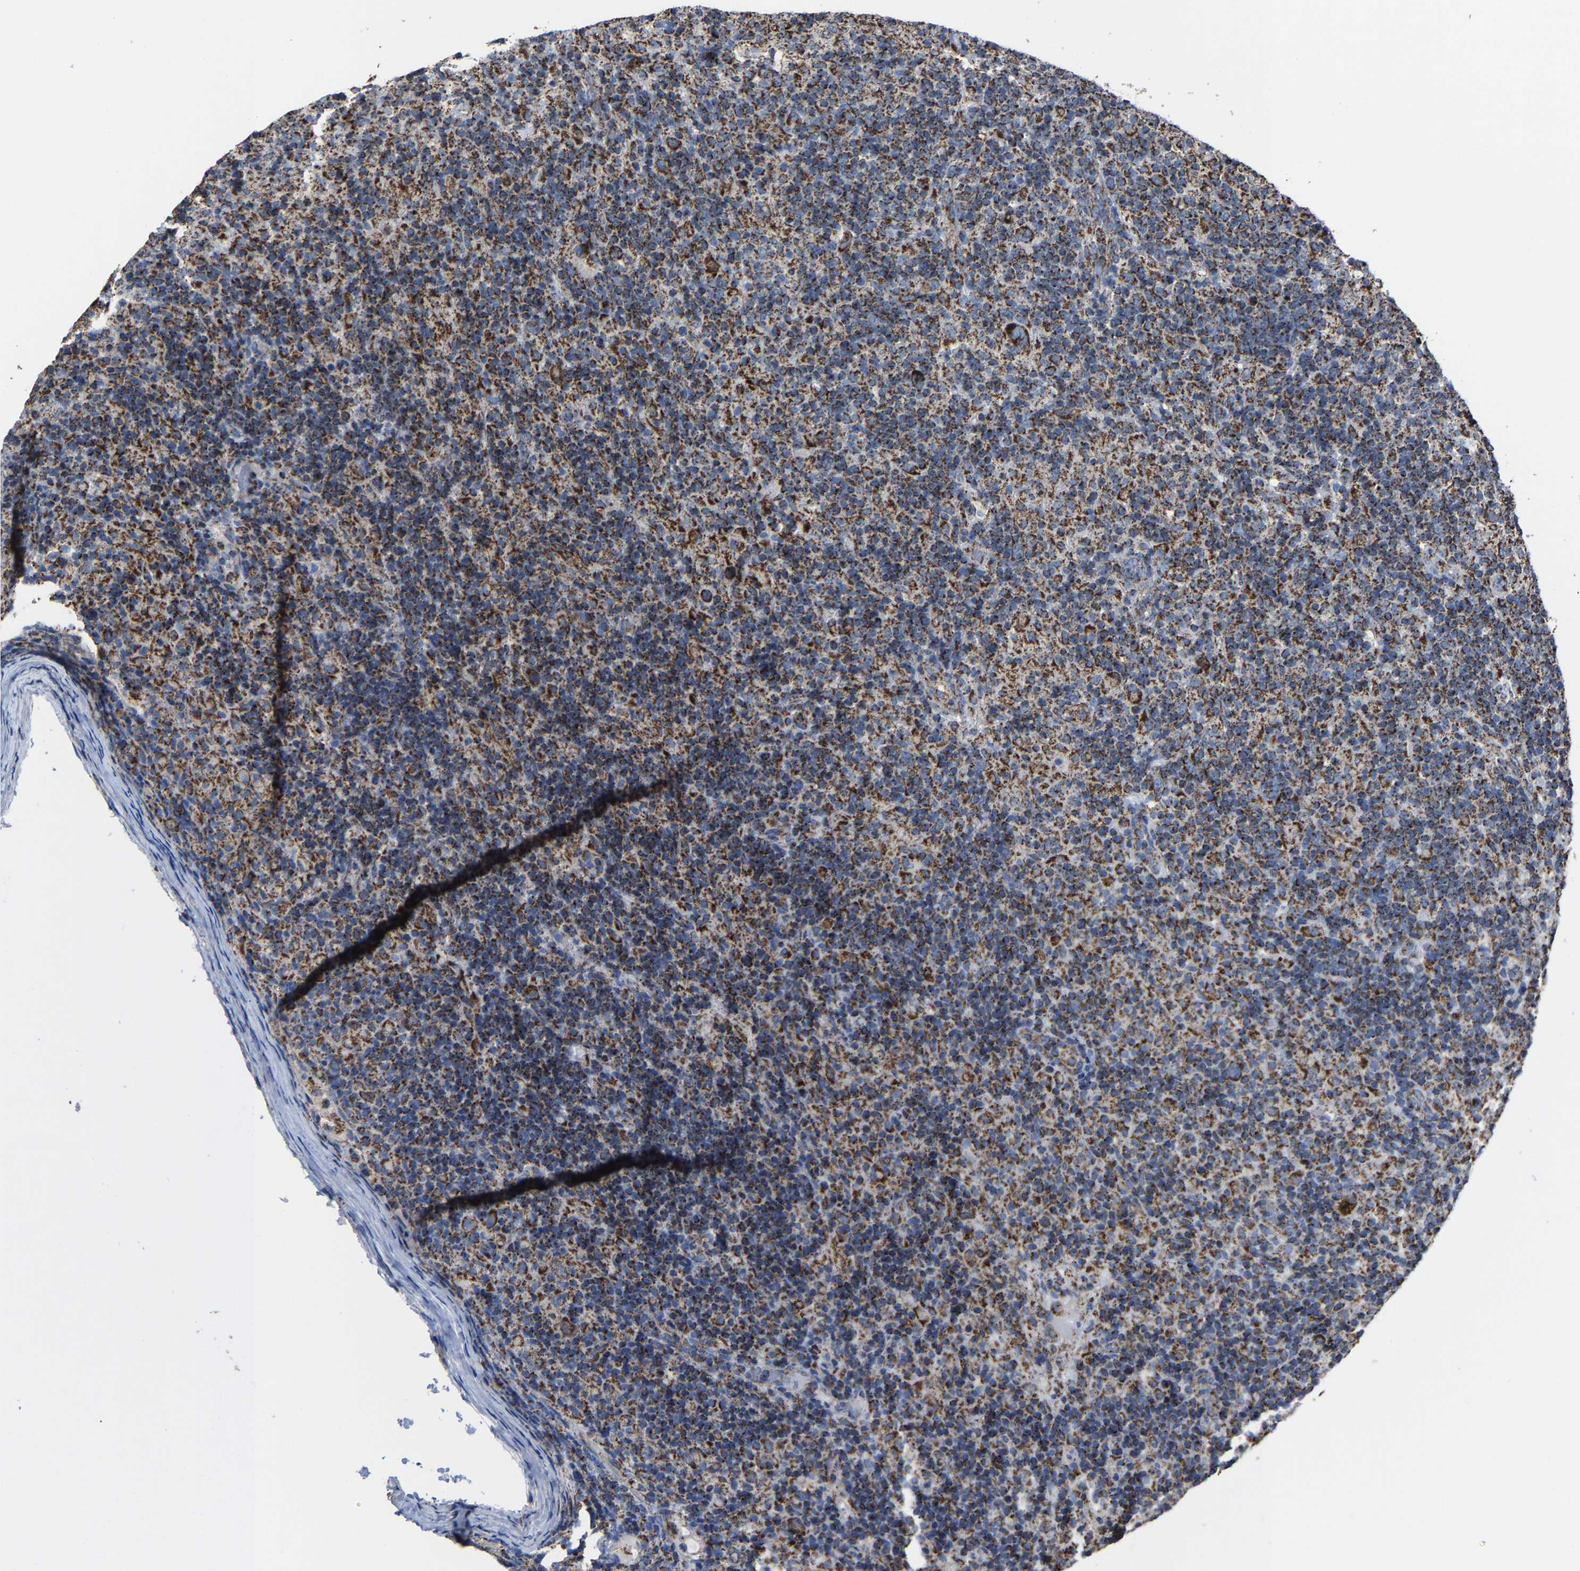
{"staining": {"intensity": "strong", "quantity": ">75%", "location": "cytoplasmic/membranous"}, "tissue": "lymphoma", "cell_type": "Tumor cells", "image_type": "cancer", "snomed": [{"axis": "morphology", "description": "Hodgkin's disease, NOS"}, {"axis": "topography", "description": "Lymph node"}], "caption": "Lymphoma was stained to show a protein in brown. There is high levels of strong cytoplasmic/membranous expression in about >75% of tumor cells.", "gene": "NDUFV3", "patient": {"sex": "male", "age": 70}}